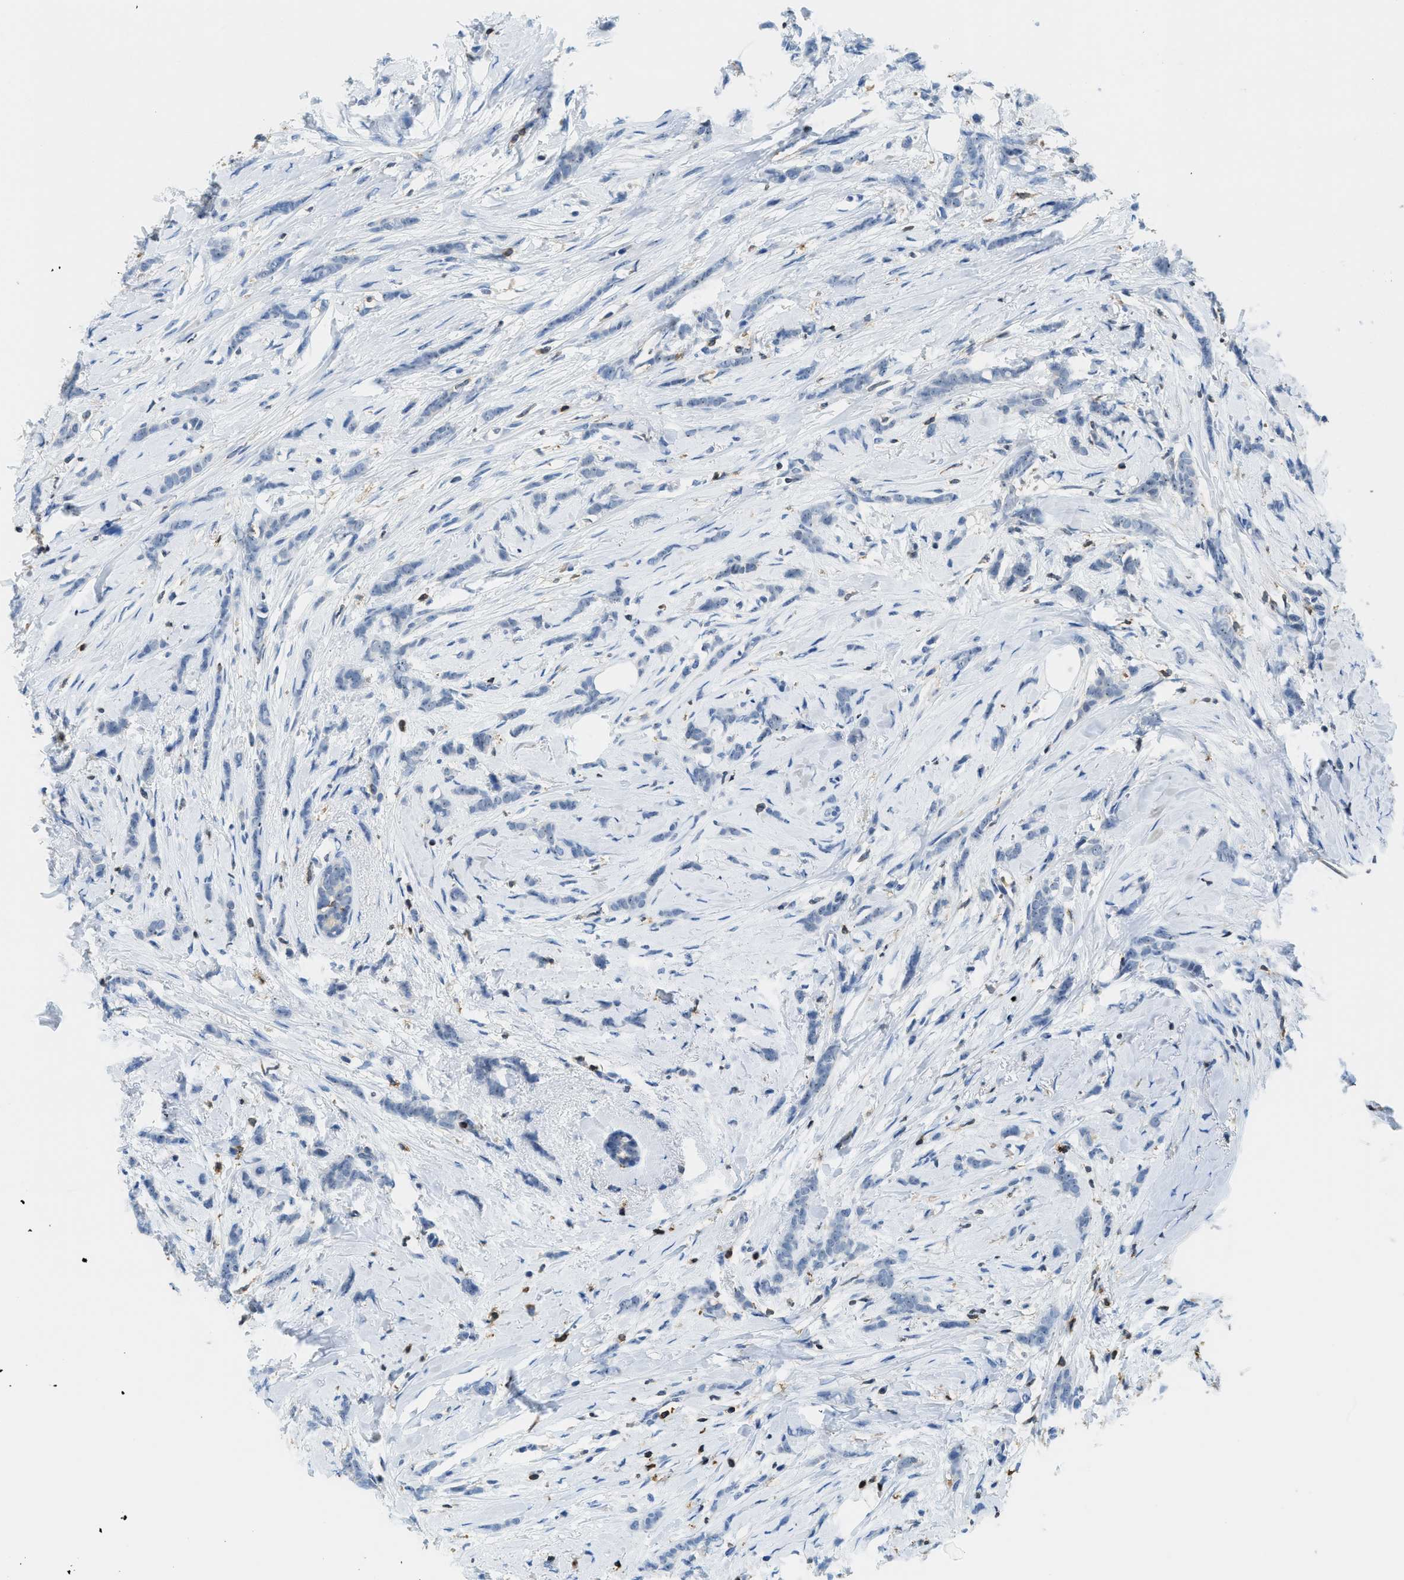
{"staining": {"intensity": "negative", "quantity": "none", "location": "none"}, "tissue": "breast cancer", "cell_type": "Tumor cells", "image_type": "cancer", "snomed": [{"axis": "morphology", "description": "Lobular carcinoma, in situ"}, {"axis": "morphology", "description": "Lobular carcinoma"}, {"axis": "topography", "description": "Breast"}], "caption": "Photomicrograph shows no protein positivity in tumor cells of breast cancer (lobular carcinoma in situ) tissue. (Brightfield microscopy of DAB immunohistochemistry at high magnification).", "gene": "FAM151A", "patient": {"sex": "female", "age": 41}}